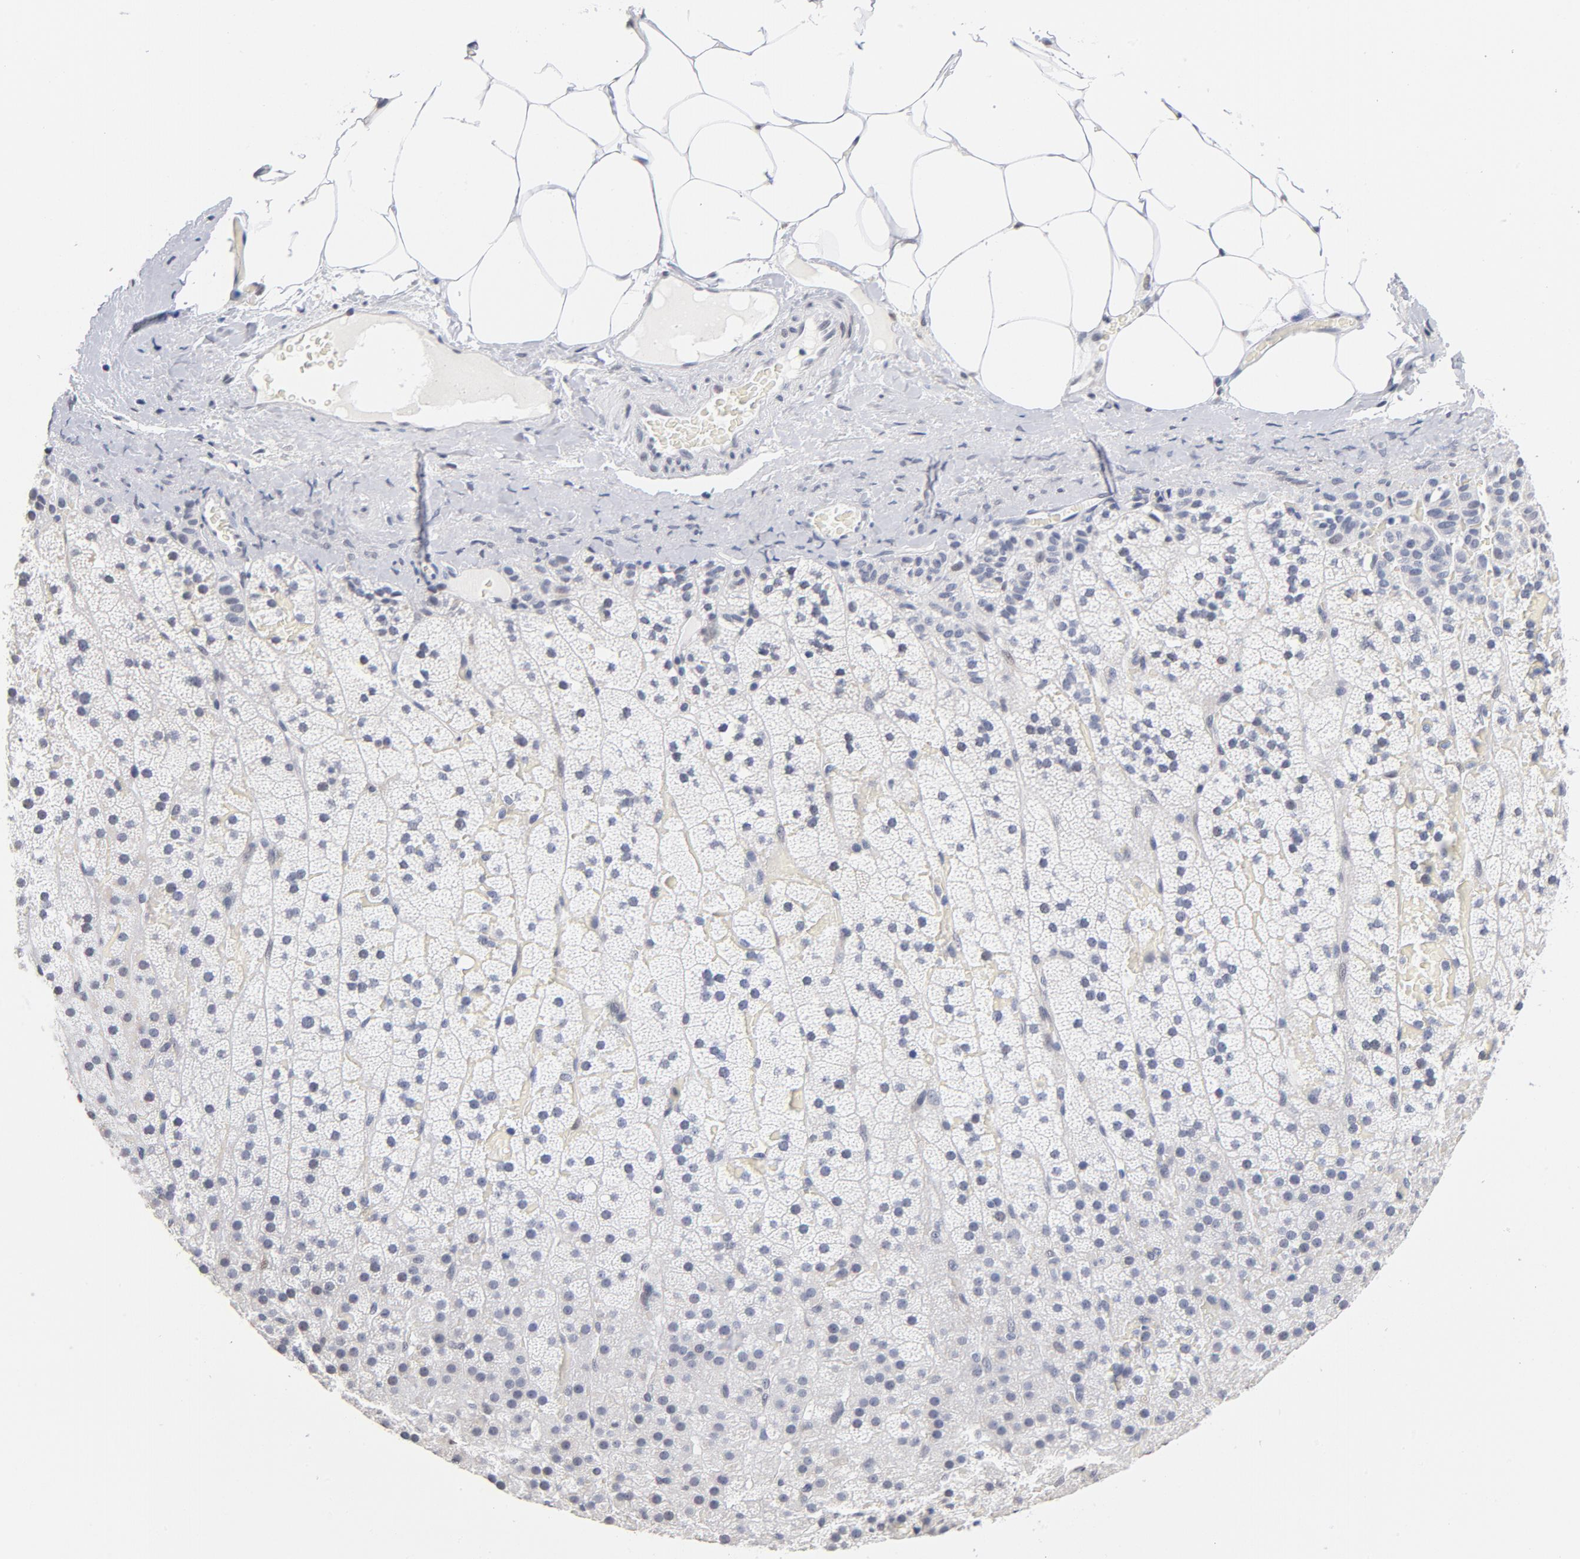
{"staining": {"intensity": "weak", "quantity": "<25%", "location": "nuclear"}, "tissue": "adrenal gland", "cell_type": "Glandular cells", "image_type": "normal", "snomed": [{"axis": "morphology", "description": "Normal tissue, NOS"}, {"axis": "topography", "description": "Adrenal gland"}], "caption": "There is no significant staining in glandular cells of adrenal gland. (DAB (3,3'-diaminobenzidine) immunohistochemistry visualized using brightfield microscopy, high magnification).", "gene": "RBM3", "patient": {"sex": "male", "age": 35}}